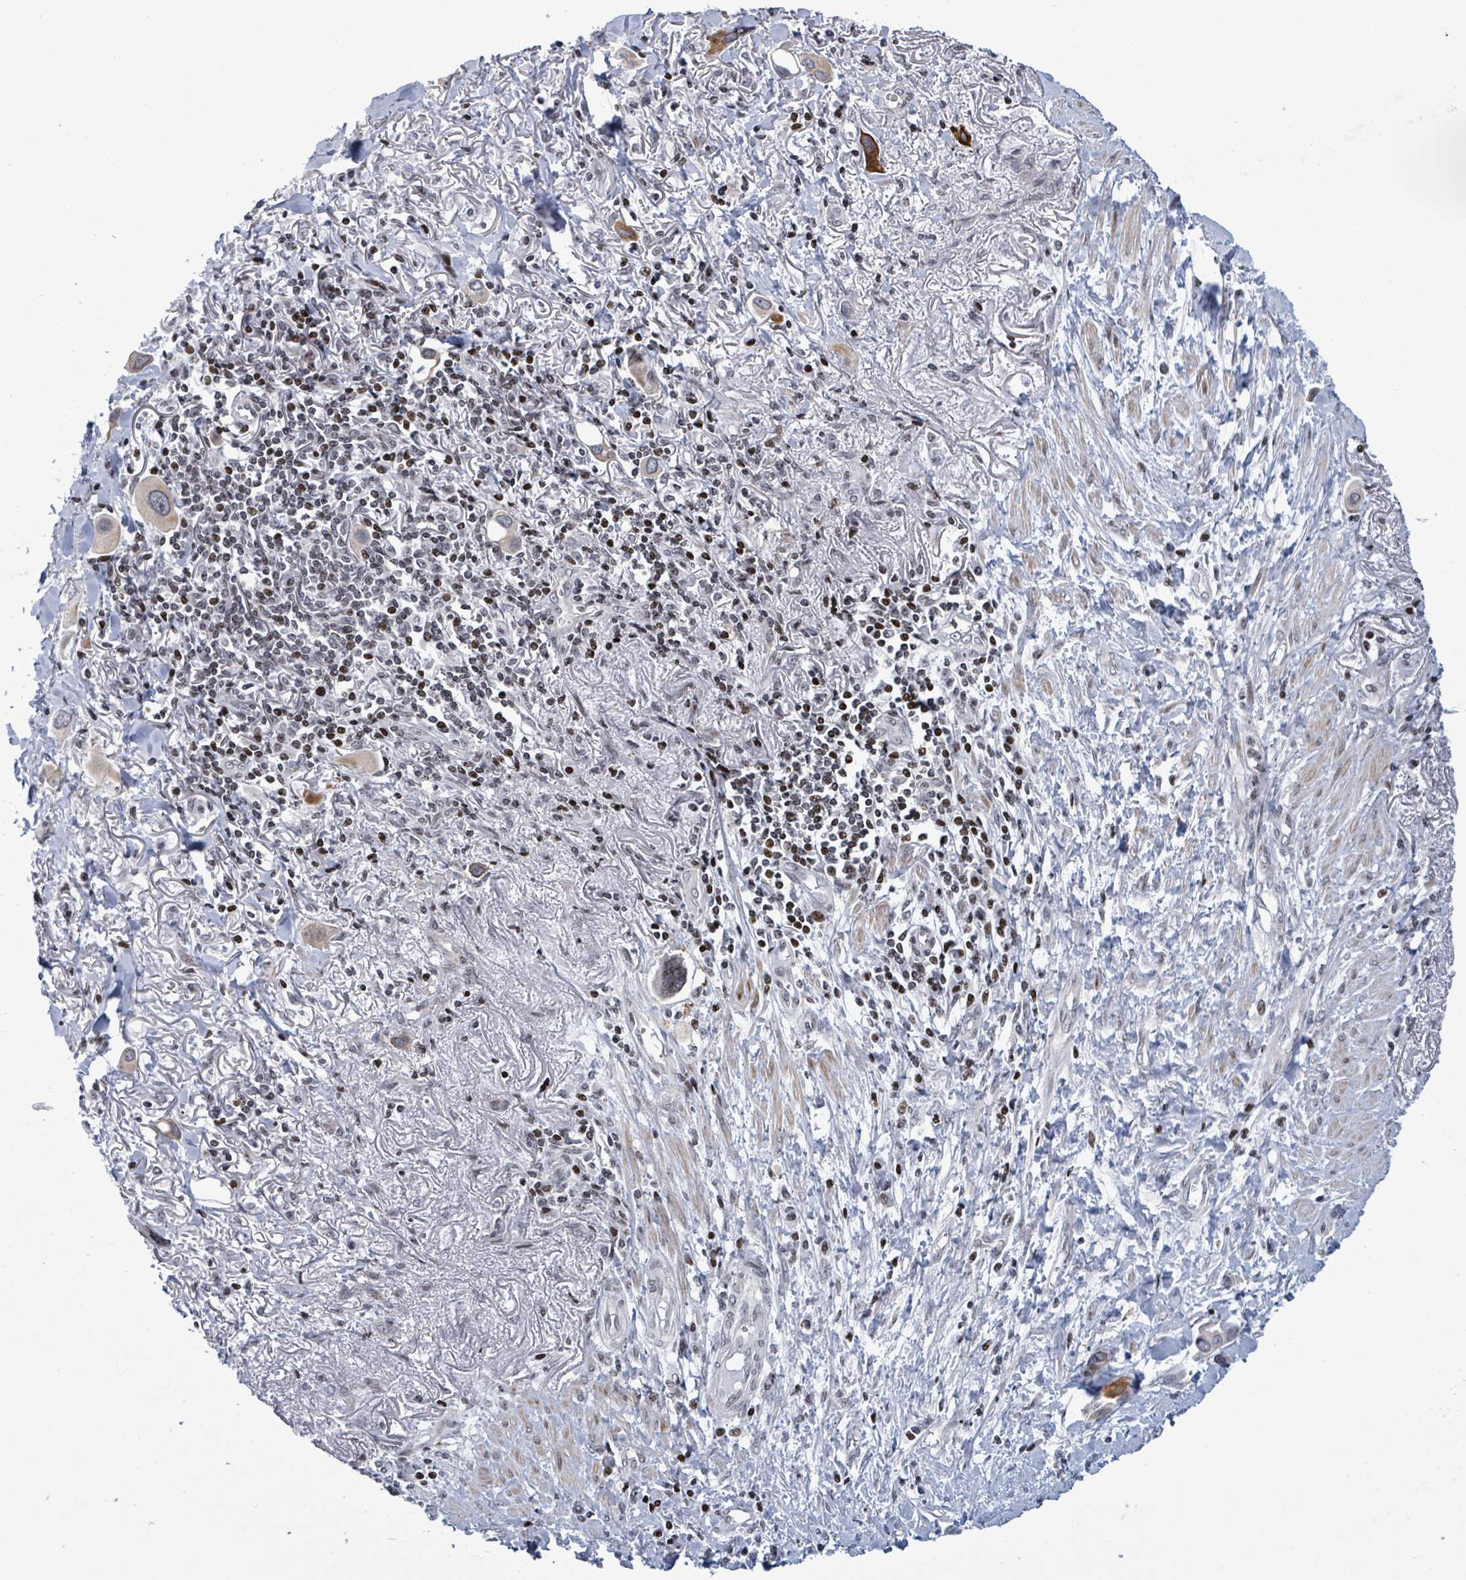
{"staining": {"intensity": "strong", "quantity": "<25%", "location": "cytoplasmic/membranous"}, "tissue": "lung cancer", "cell_type": "Tumor cells", "image_type": "cancer", "snomed": [{"axis": "morphology", "description": "Adenocarcinoma, NOS"}, {"axis": "topography", "description": "Lung"}], "caption": "Strong cytoplasmic/membranous positivity for a protein is present in about <25% of tumor cells of lung cancer using immunohistochemistry.", "gene": "FNDC4", "patient": {"sex": "male", "age": 76}}